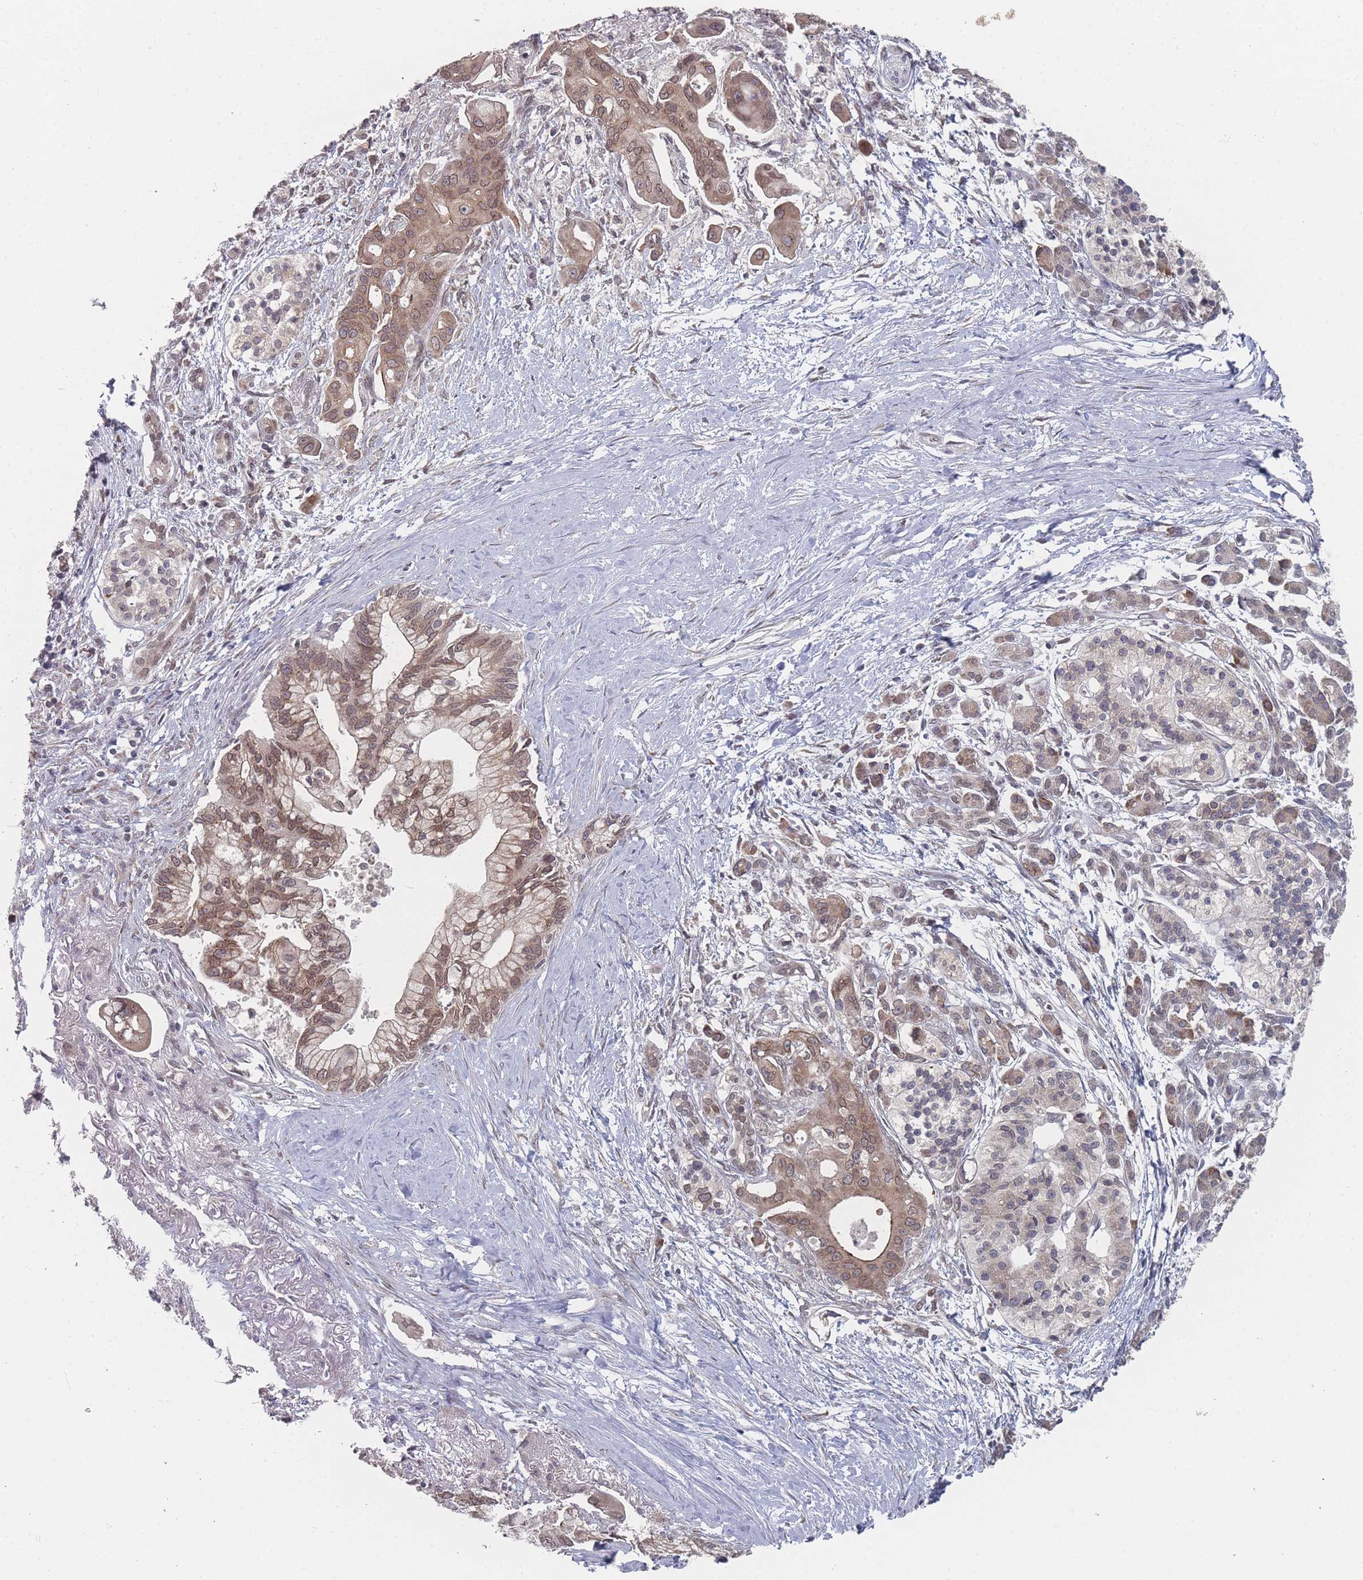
{"staining": {"intensity": "moderate", "quantity": ">75%", "location": "cytoplasmic/membranous,nuclear"}, "tissue": "pancreatic cancer", "cell_type": "Tumor cells", "image_type": "cancer", "snomed": [{"axis": "morphology", "description": "Adenocarcinoma, NOS"}, {"axis": "topography", "description": "Pancreas"}], "caption": "Adenocarcinoma (pancreatic) was stained to show a protein in brown. There is medium levels of moderate cytoplasmic/membranous and nuclear positivity in about >75% of tumor cells. The protein of interest is shown in brown color, while the nuclei are stained blue.", "gene": "TBC1D25", "patient": {"sex": "male", "age": 68}}